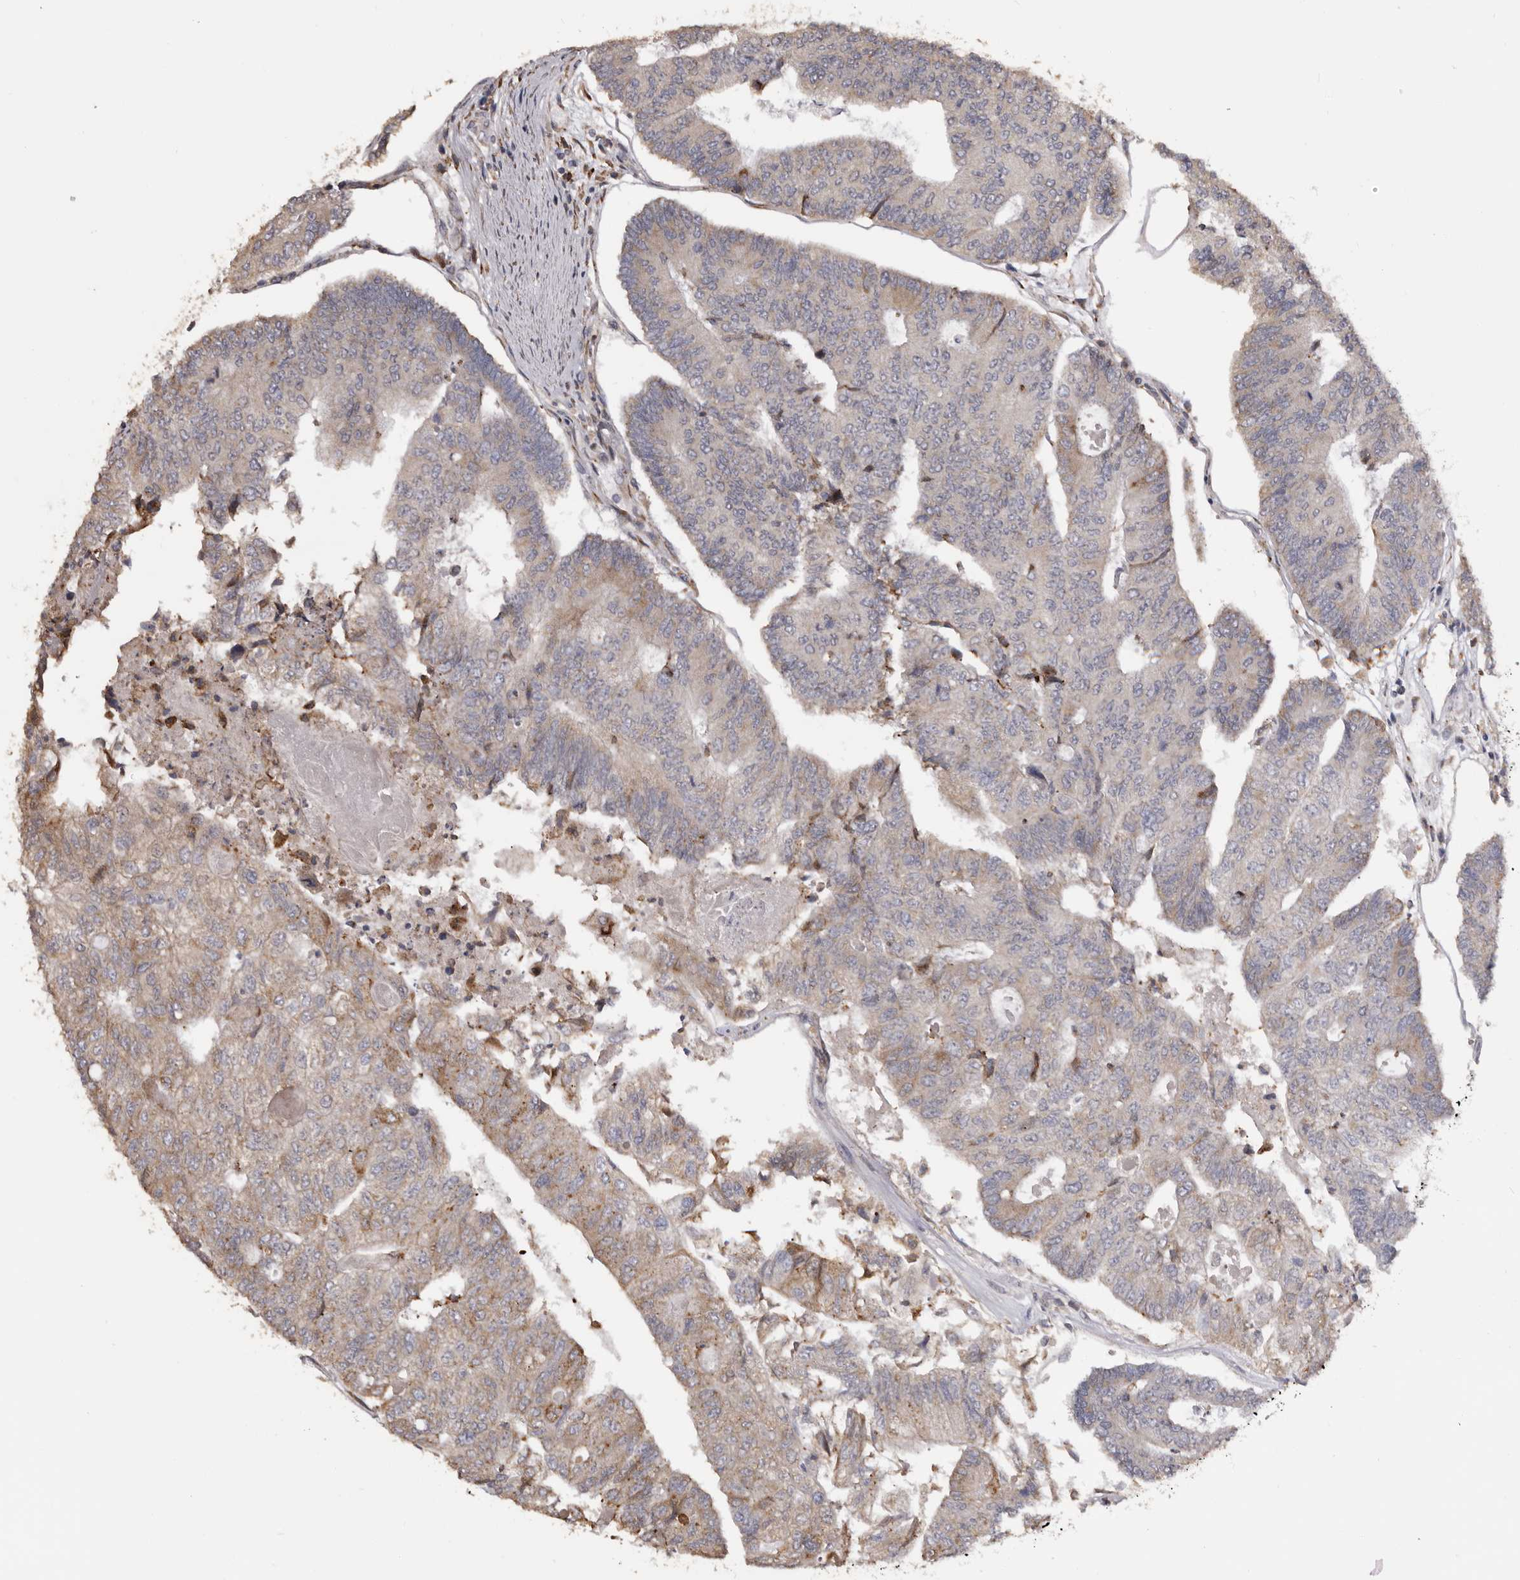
{"staining": {"intensity": "weak", "quantity": "25%-75%", "location": "cytoplasmic/membranous"}, "tissue": "colorectal cancer", "cell_type": "Tumor cells", "image_type": "cancer", "snomed": [{"axis": "morphology", "description": "Adenocarcinoma, NOS"}, {"axis": "topography", "description": "Colon"}], "caption": "Weak cytoplasmic/membranous expression for a protein is appreciated in approximately 25%-75% of tumor cells of adenocarcinoma (colorectal) using IHC.", "gene": "PIGX", "patient": {"sex": "female", "age": 67}}